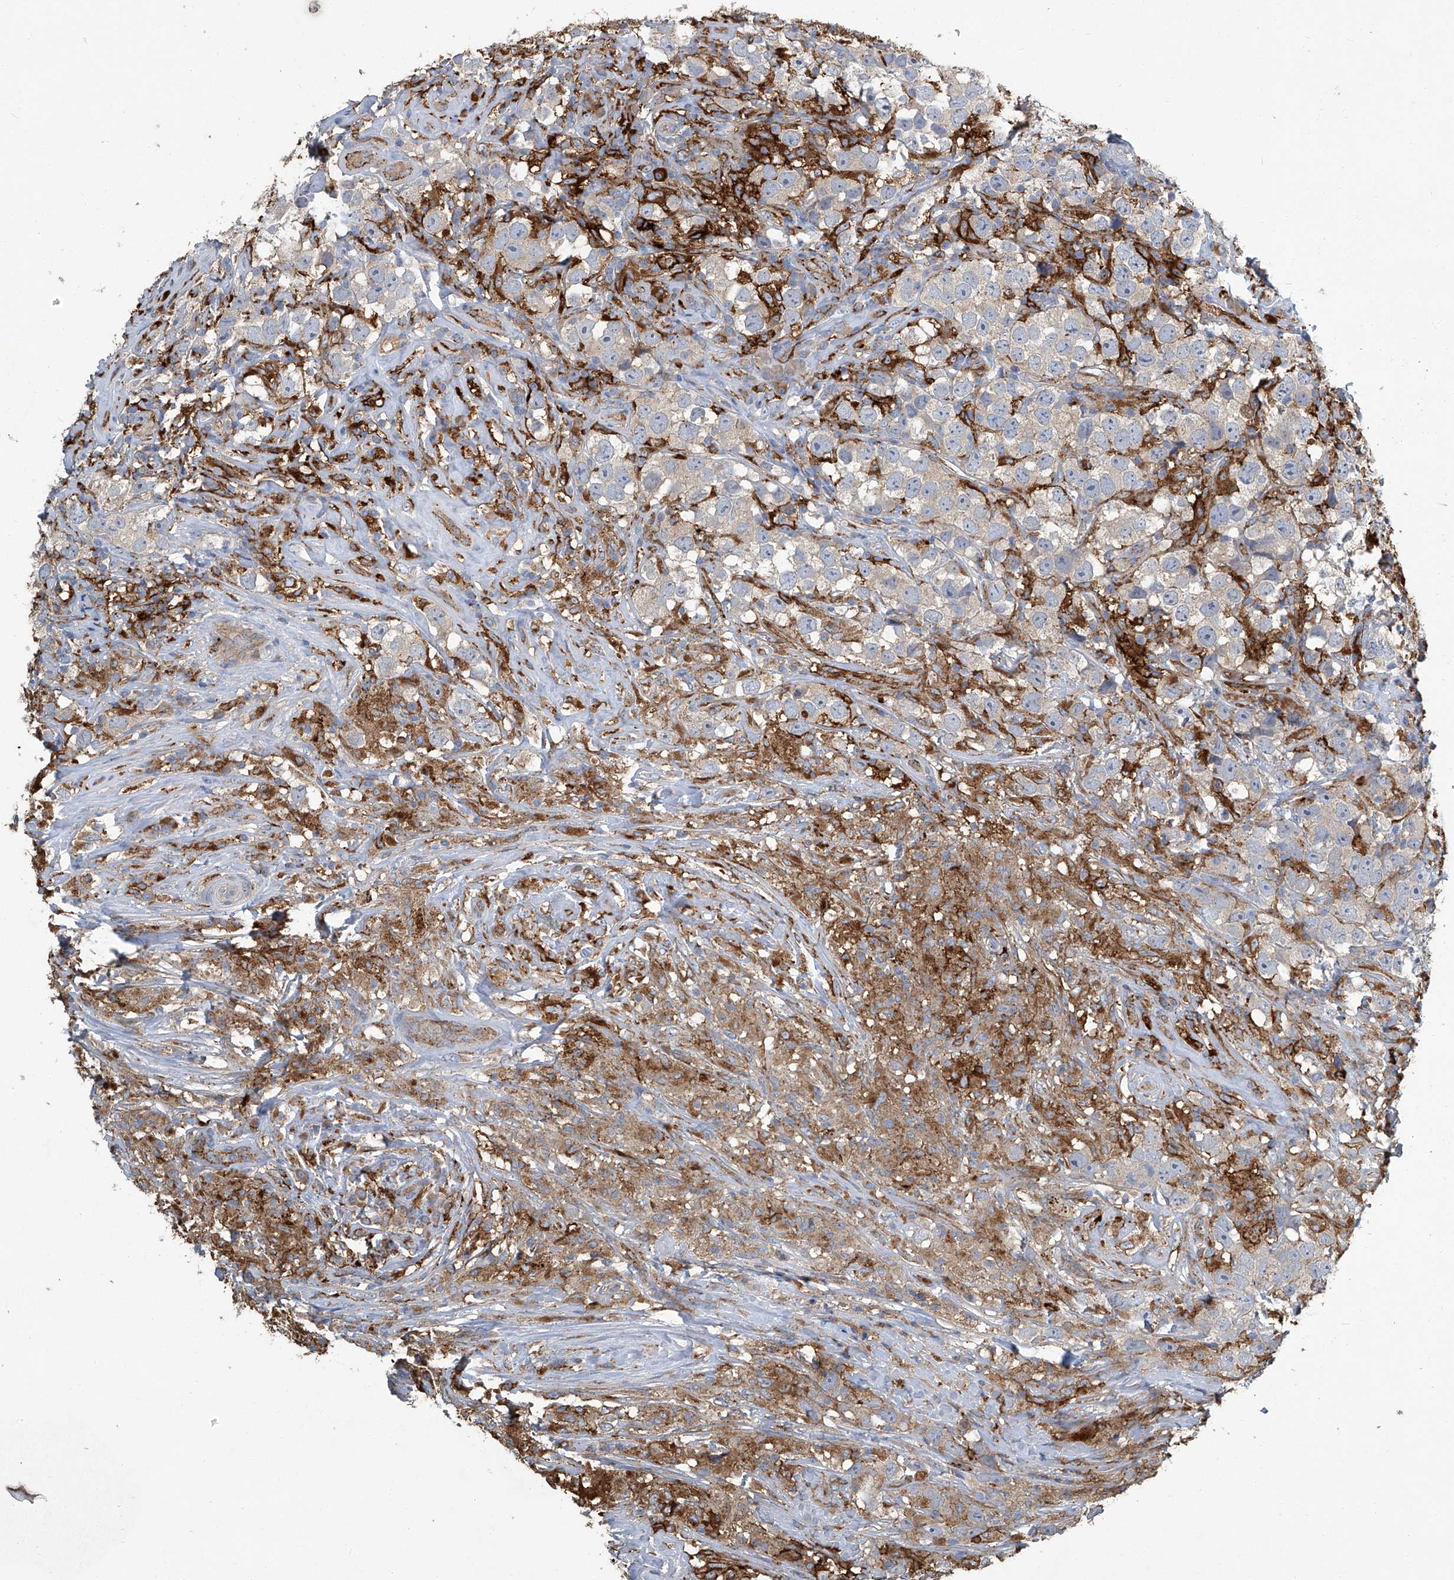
{"staining": {"intensity": "negative", "quantity": "none", "location": "none"}, "tissue": "testis cancer", "cell_type": "Tumor cells", "image_type": "cancer", "snomed": [{"axis": "morphology", "description": "Seminoma, NOS"}, {"axis": "topography", "description": "Testis"}], "caption": "Testis cancer stained for a protein using immunohistochemistry reveals no staining tumor cells.", "gene": "FAM167A", "patient": {"sex": "male", "age": 49}}